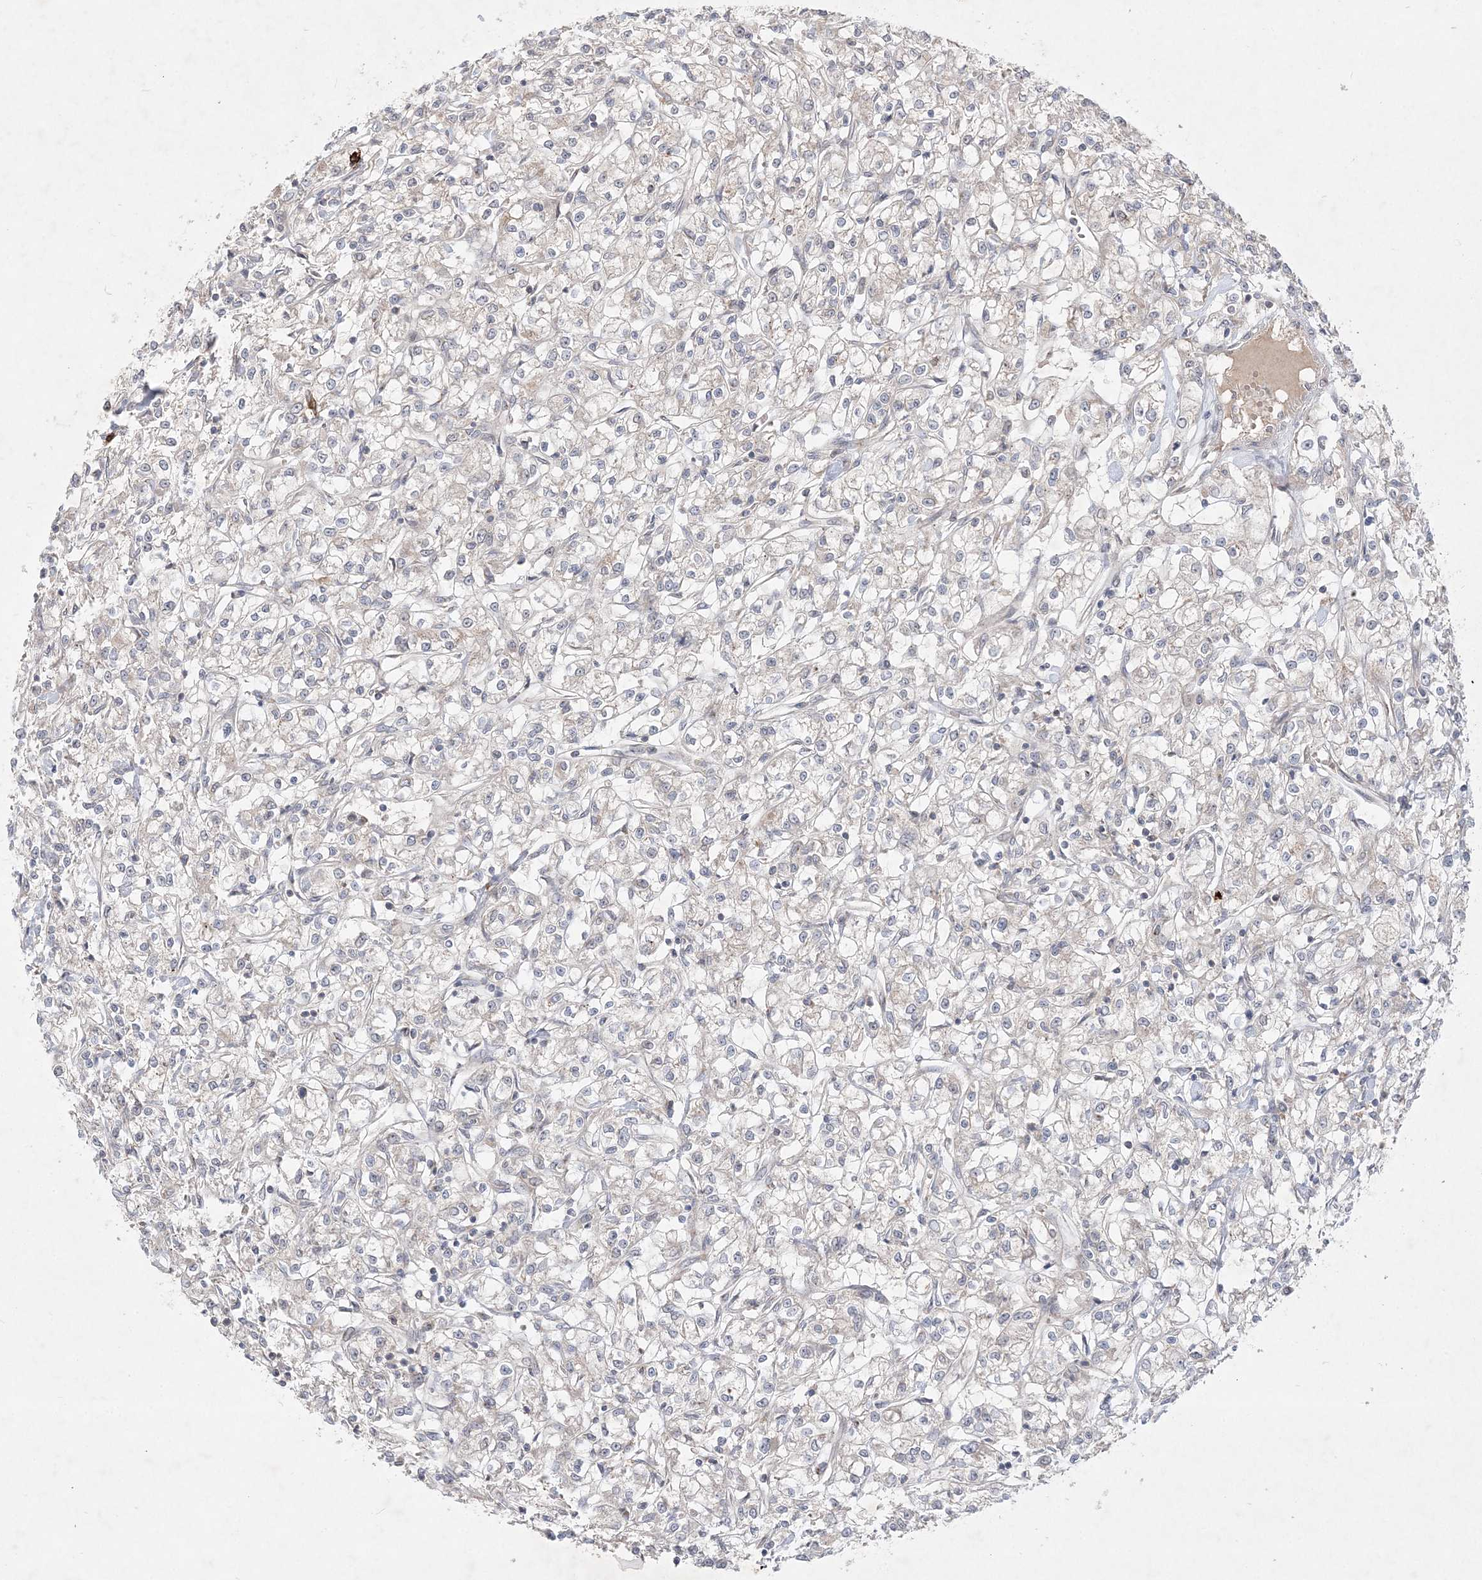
{"staining": {"intensity": "negative", "quantity": "none", "location": "none"}, "tissue": "renal cancer", "cell_type": "Tumor cells", "image_type": "cancer", "snomed": [{"axis": "morphology", "description": "Adenocarcinoma, NOS"}, {"axis": "topography", "description": "Kidney"}], "caption": "Micrograph shows no significant protein expression in tumor cells of renal cancer (adenocarcinoma).", "gene": "CLNK", "patient": {"sex": "female", "age": 59}}